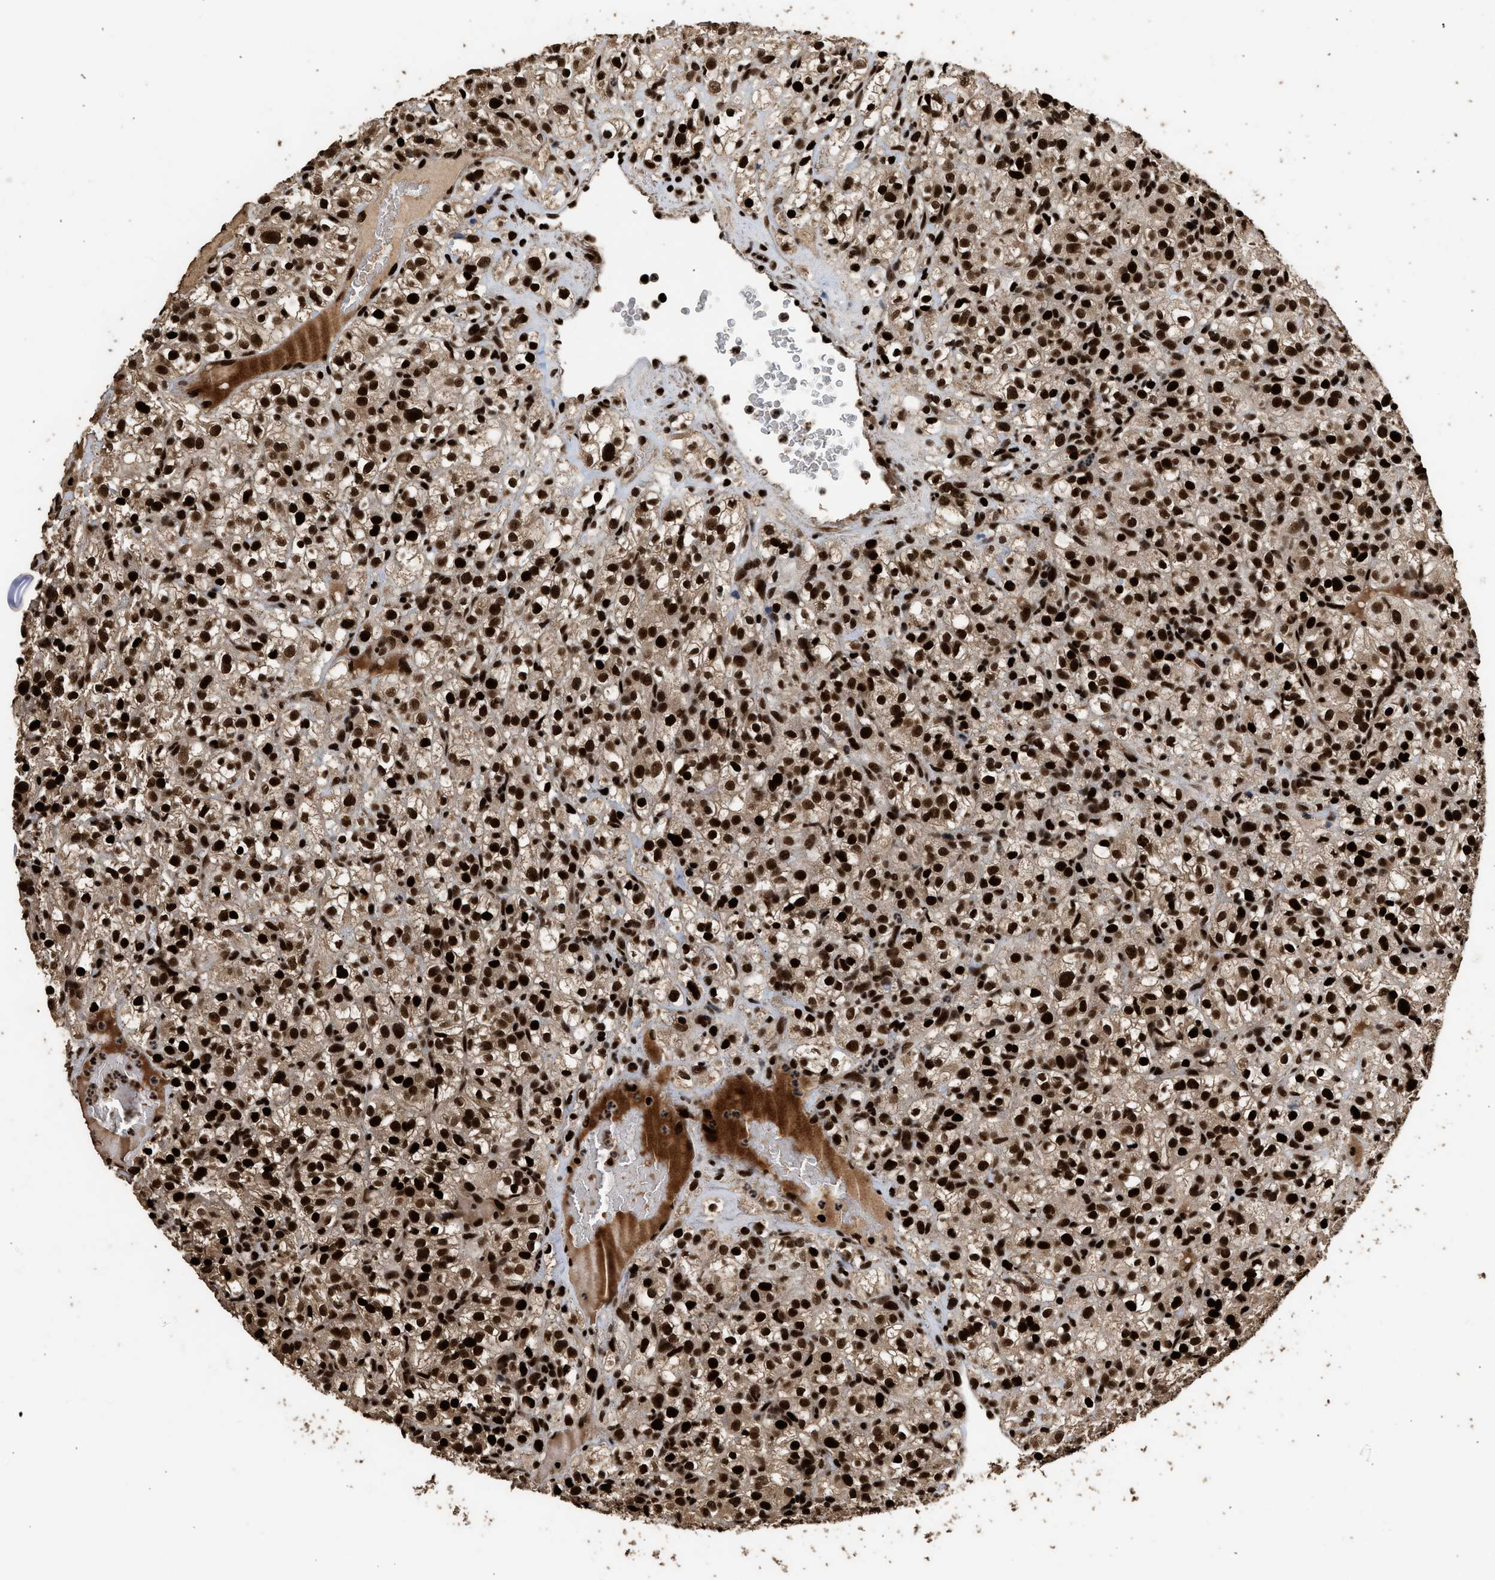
{"staining": {"intensity": "strong", "quantity": ">75%", "location": "nuclear"}, "tissue": "renal cancer", "cell_type": "Tumor cells", "image_type": "cancer", "snomed": [{"axis": "morphology", "description": "Normal tissue, NOS"}, {"axis": "morphology", "description": "Adenocarcinoma, NOS"}, {"axis": "topography", "description": "Kidney"}], "caption": "Immunohistochemistry of human adenocarcinoma (renal) displays high levels of strong nuclear positivity in about >75% of tumor cells.", "gene": "PPP4R3B", "patient": {"sex": "female", "age": 72}}